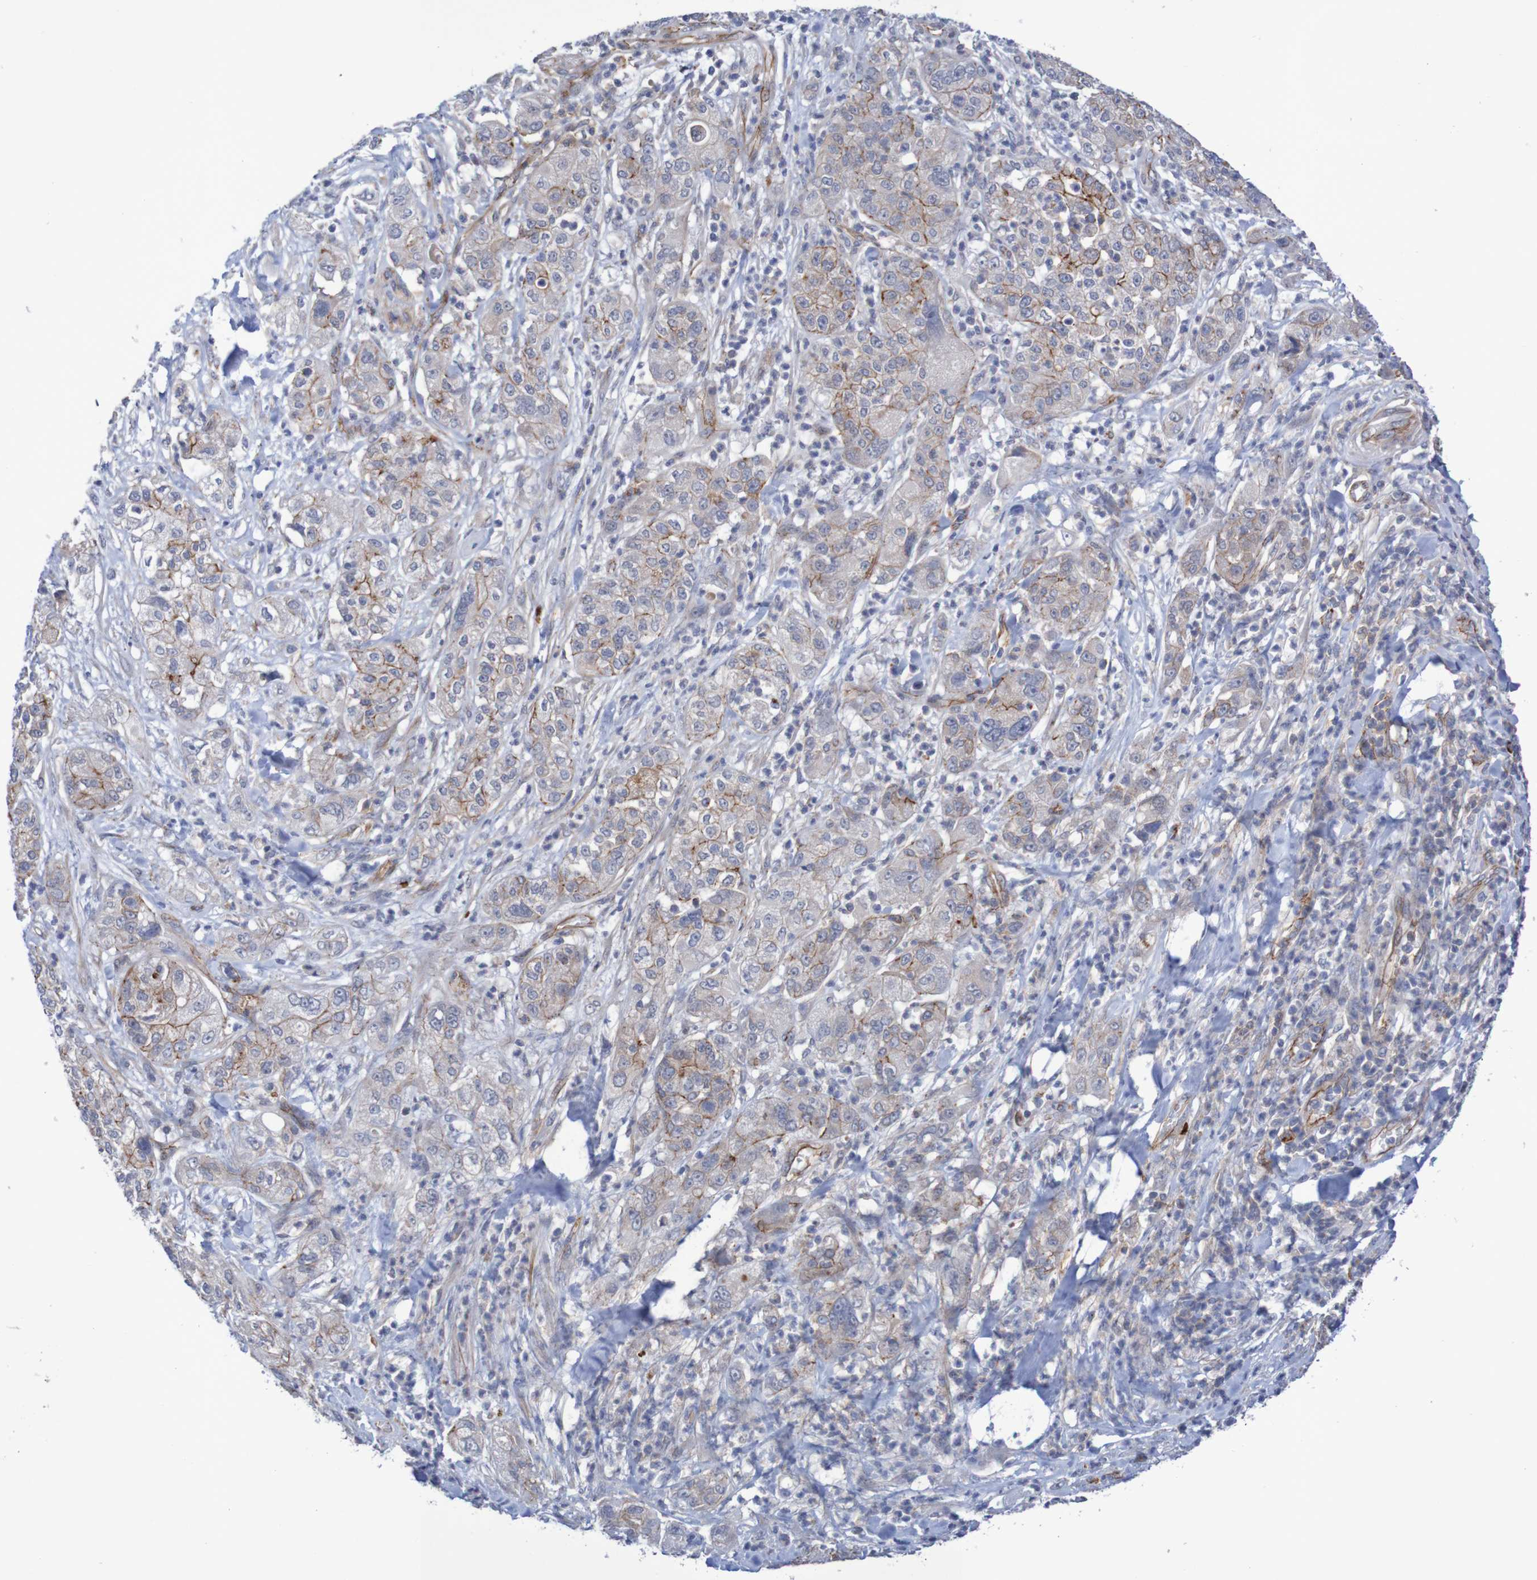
{"staining": {"intensity": "moderate", "quantity": "<25%", "location": "cytoplasmic/membranous"}, "tissue": "pancreatic cancer", "cell_type": "Tumor cells", "image_type": "cancer", "snomed": [{"axis": "morphology", "description": "Adenocarcinoma, NOS"}, {"axis": "topography", "description": "Pancreas"}], "caption": "Moderate cytoplasmic/membranous expression for a protein is present in approximately <25% of tumor cells of pancreatic adenocarcinoma using IHC.", "gene": "NECTIN2", "patient": {"sex": "female", "age": 78}}